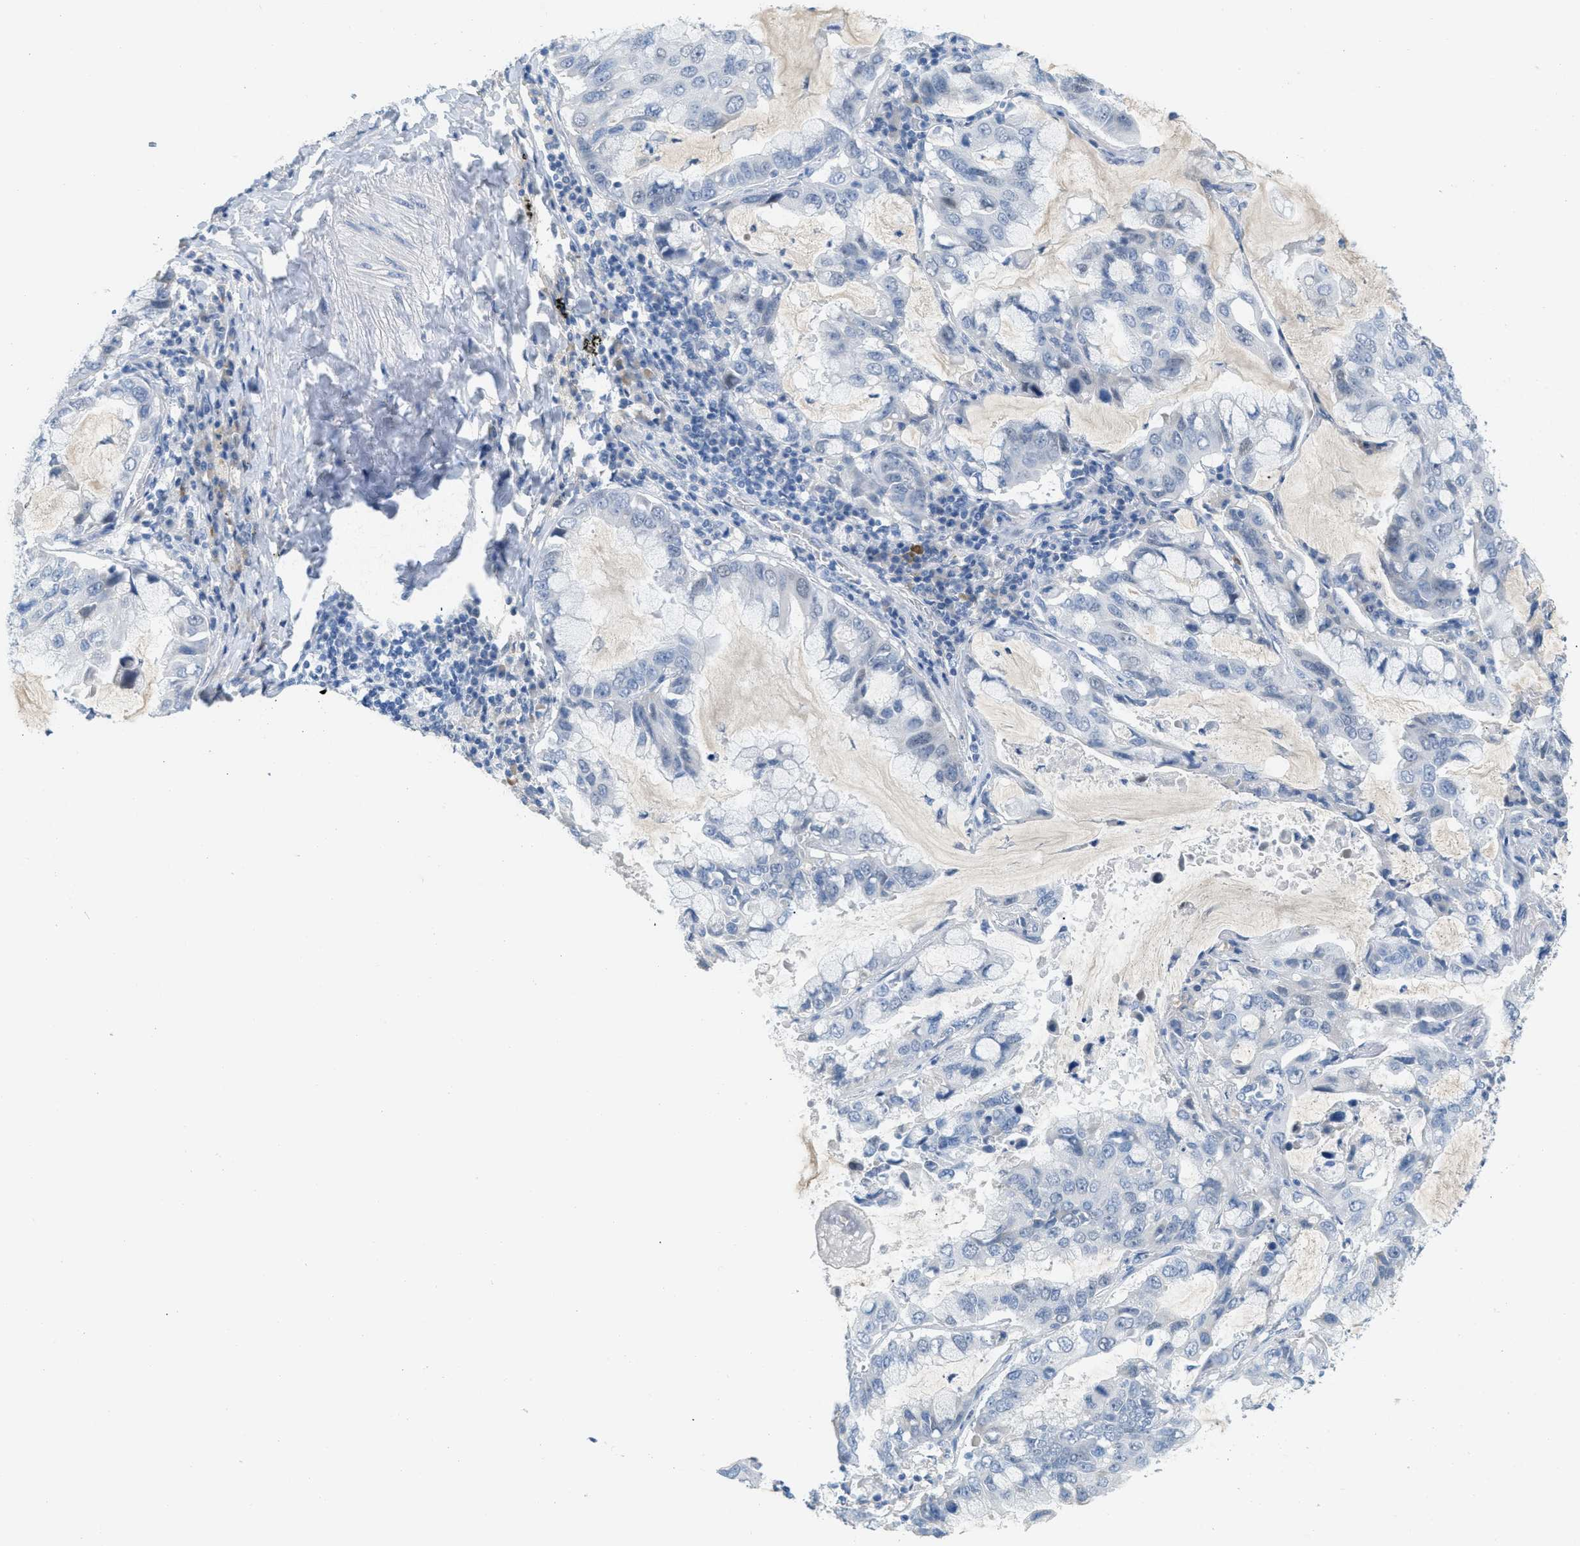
{"staining": {"intensity": "negative", "quantity": "none", "location": "none"}, "tissue": "lung cancer", "cell_type": "Tumor cells", "image_type": "cancer", "snomed": [{"axis": "morphology", "description": "Adenocarcinoma, NOS"}, {"axis": "topography", "description": "Lung"}], "caption": "Protein analysis of lung cancer (adenocarcinoma) demonstrates no significant expression in tumor cells.", "gene": "HSF2", "patient": {"sex": "male", "age": 64}}